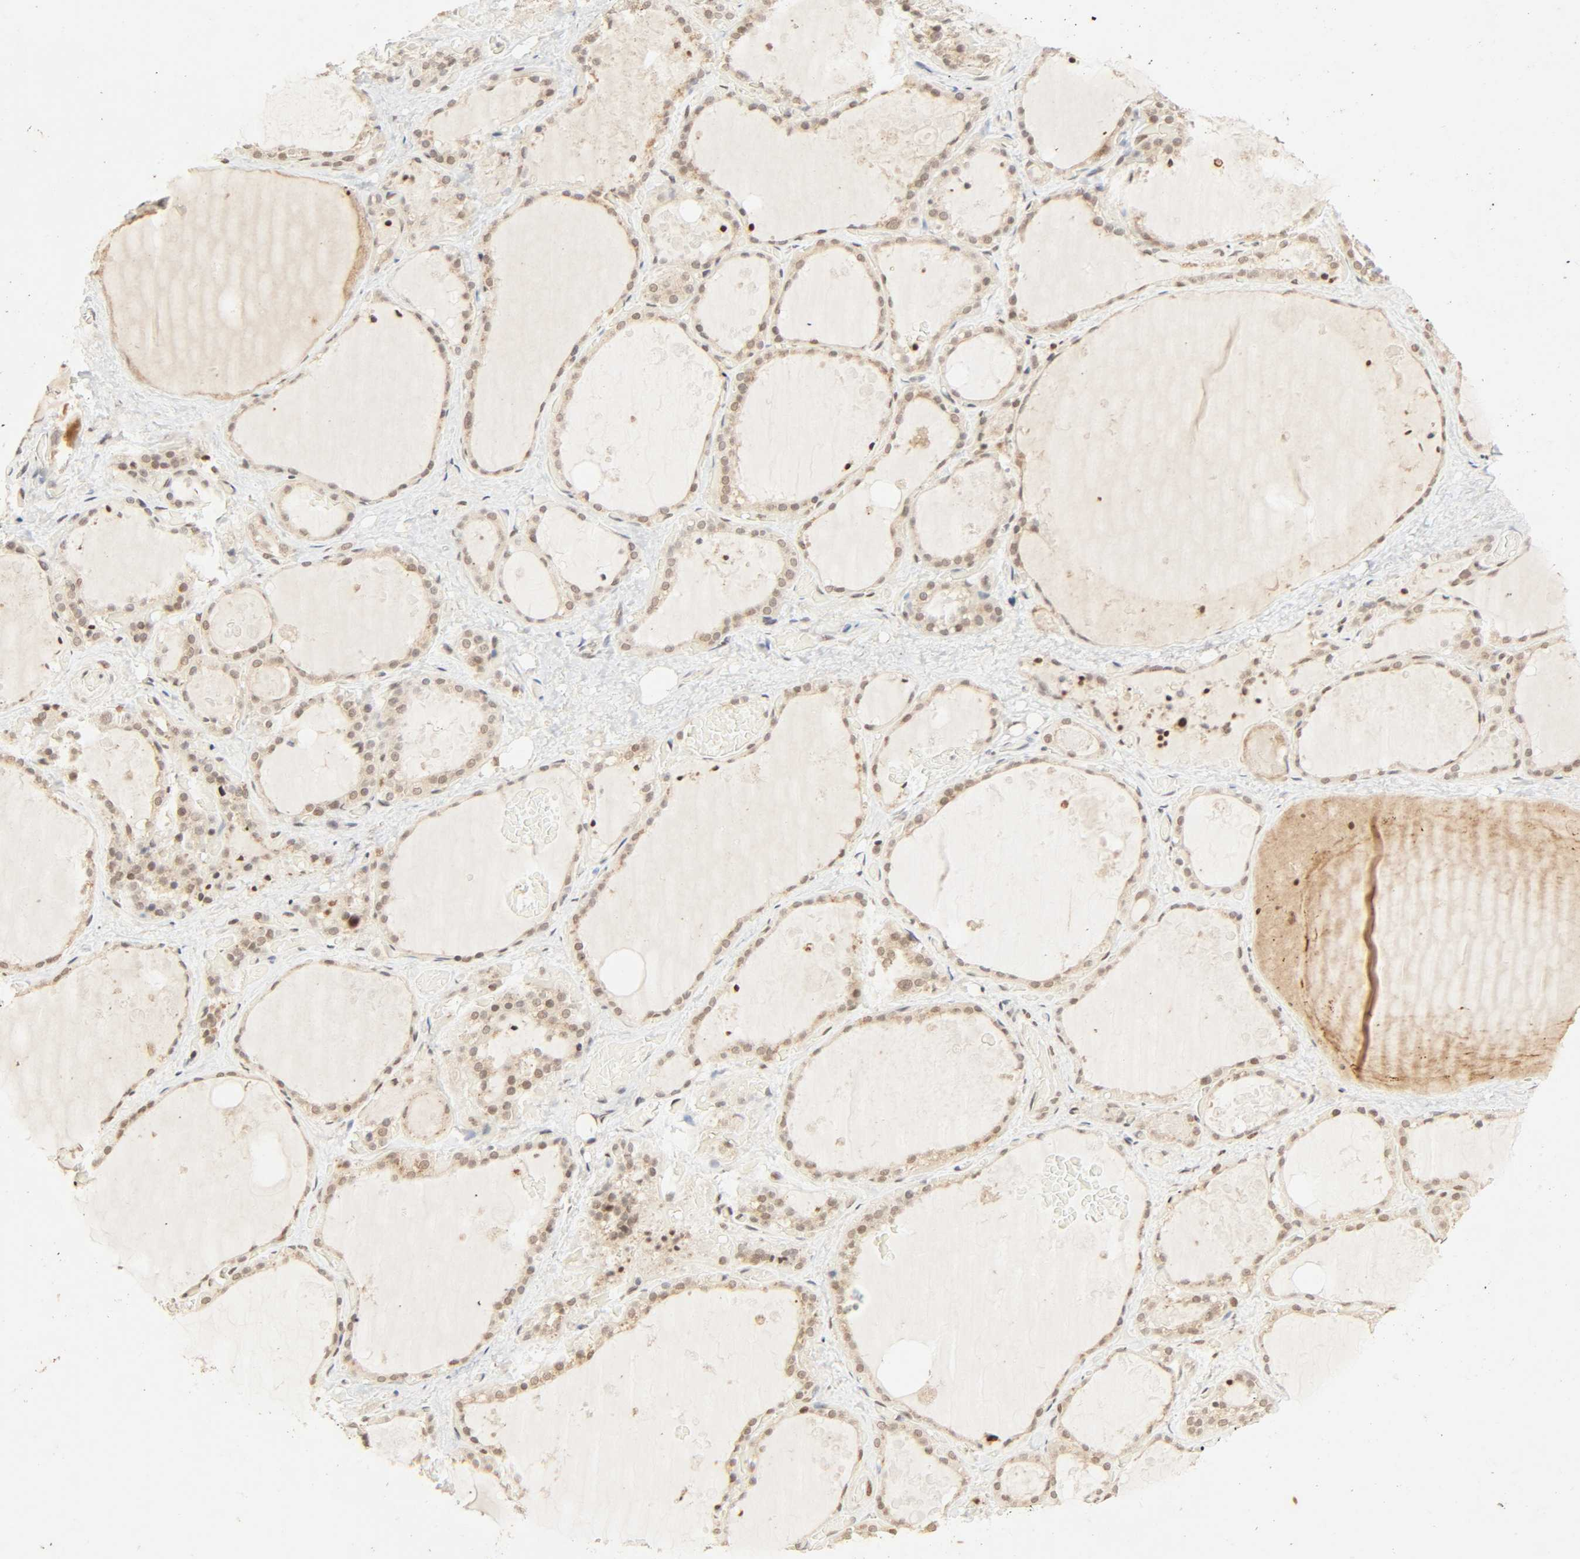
{"staining": {"intensity": "moderate", "quantity": "25%-75%", "location": "nuclear"}, "tissue": "thyroid gland", "cell_type": "Glandular cells", "image_type": "normal", "snomed": [{"axis": "morphology", "description": "Normal tissue, NOS"}, {"axis": "topography", "description": "Thyroid gland"}], "caption": "A high-resolution image shows immunohistochemistry staining of unremarkable thyroid gland, which reveals moderate nuclear positivity in about 25%-75% of glandular cells.", "gene": "UBC", "patient": {"sex": "male", "age": 61}}